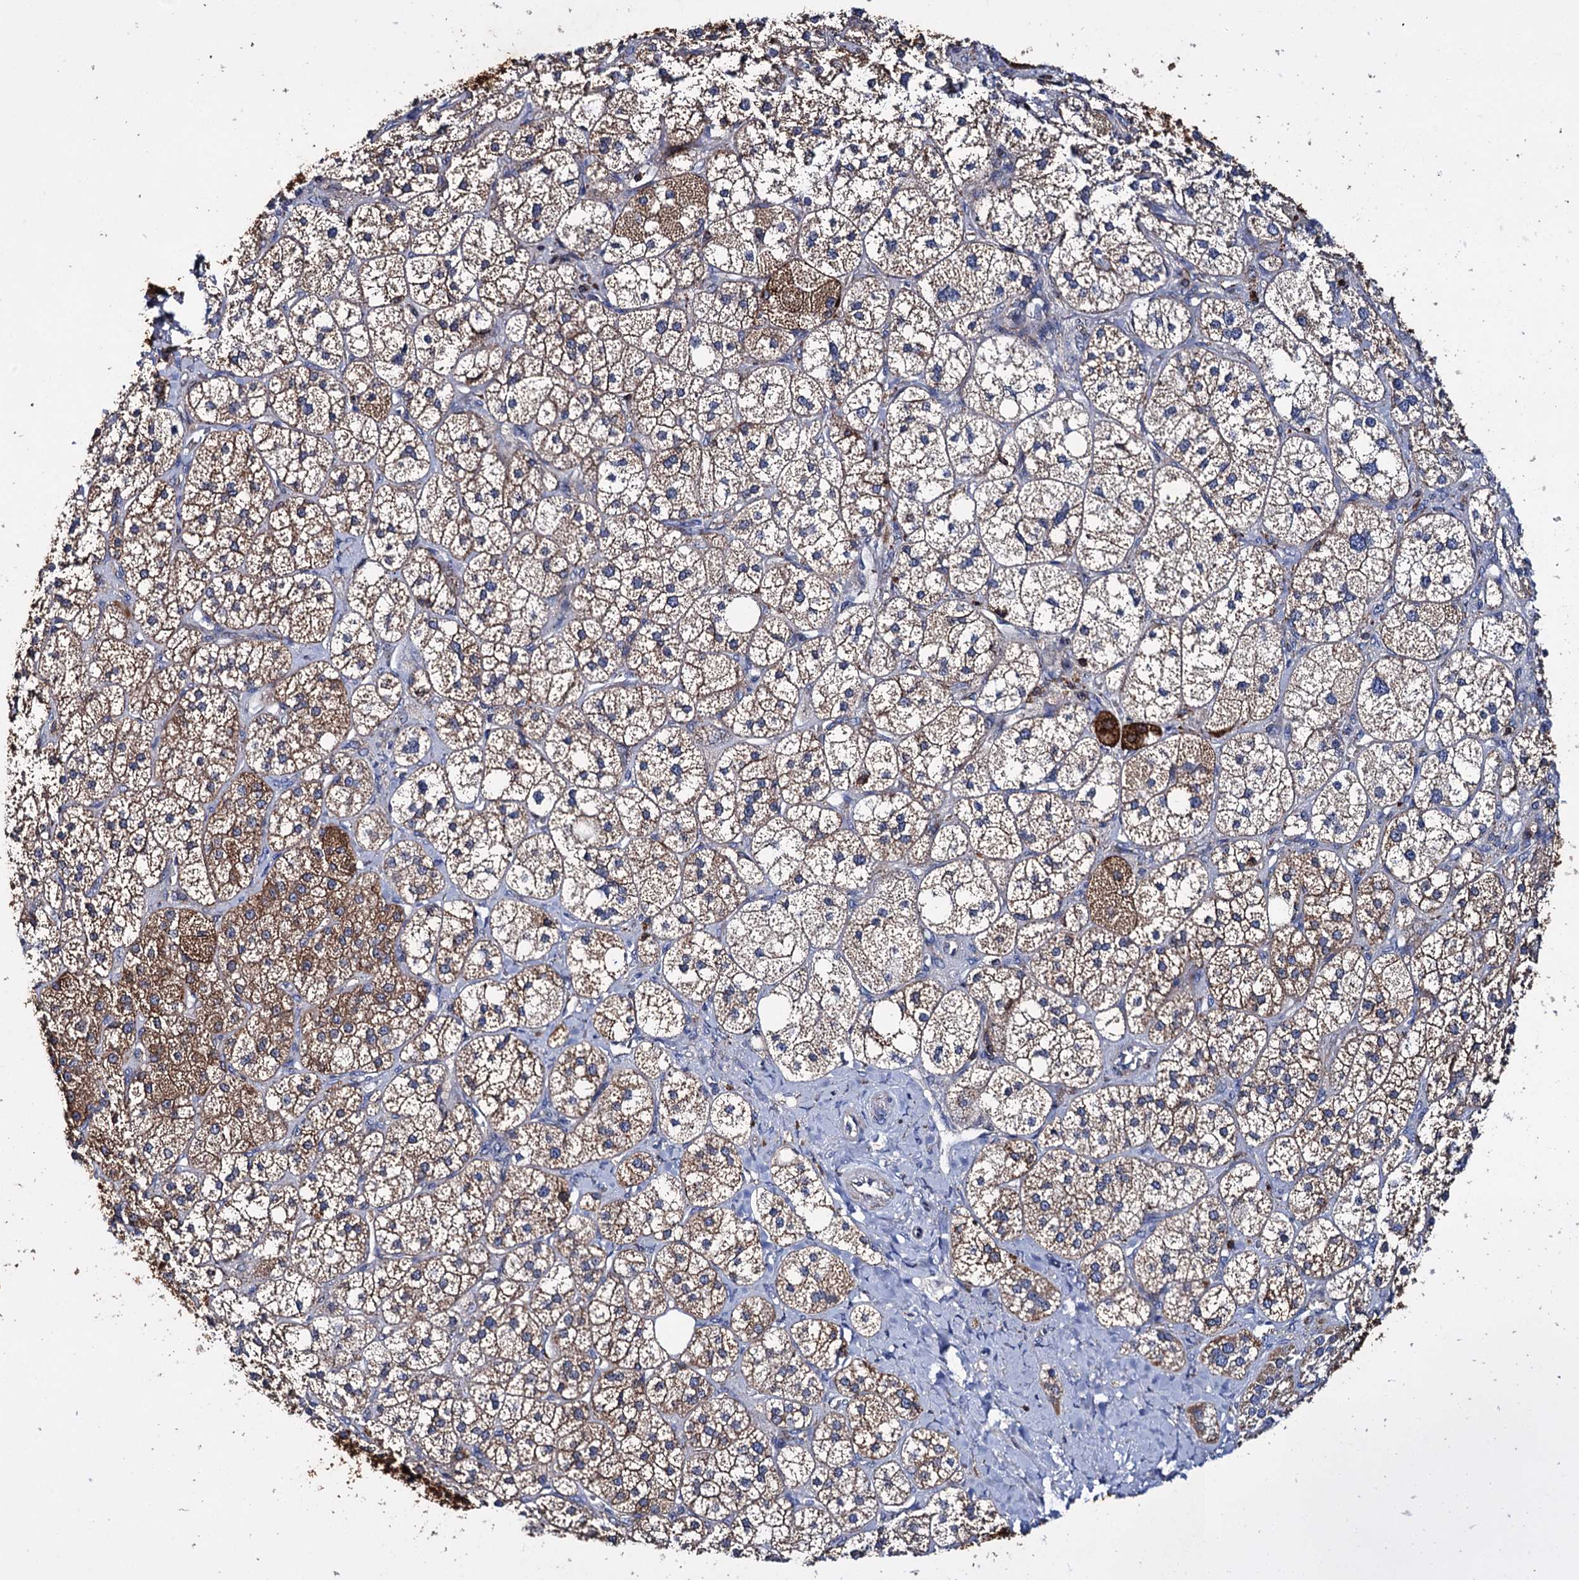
{"staining": {"intensity": "strong", "quantity": "25%-75%", "location": "cytoplasmic/membranous"}, "tissue": "adrenal gland", "cell_type": "Glandular cells", "image_type": "normal", "snomed": [{"axis": "morphology", "description": "Normal tissue, NOS"}, {"axis": "topography", "description": "Adrenal gland"}], "caption": "Protein staining reveals strong cytoplasmic/membranous expression in about 25%-75% of glandular cells in unremarkable adrenal gland.", "gene": "UBASH3B", "patient": {"sex": "male", "age": 61}}